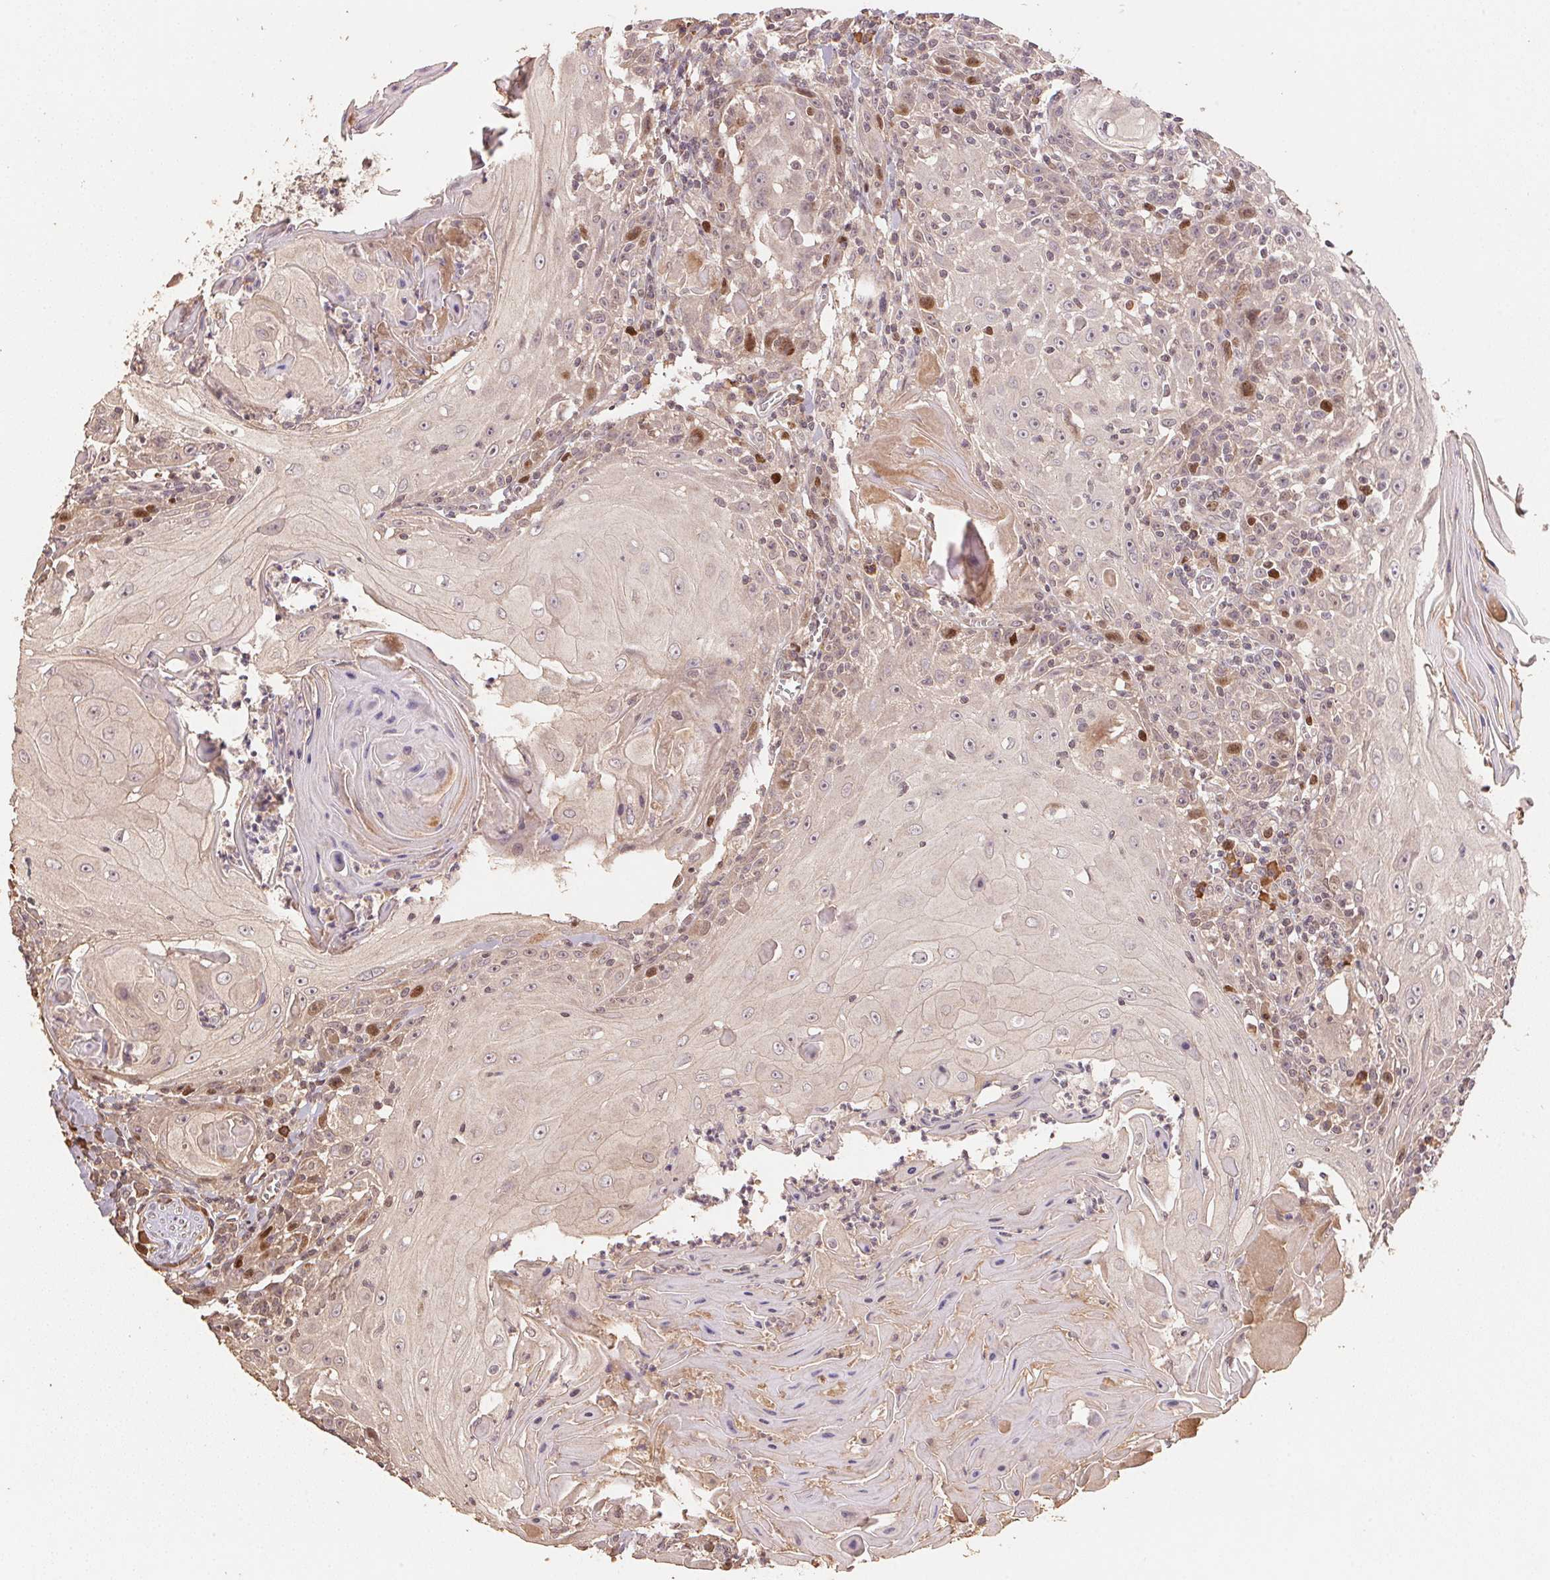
{"staining": {"intensity": "strong", "quantity": "<25%", "location": "nuclear"}, "tissue": "head and neck cancer", "cell_type": "Tumor cells", "image_type": "cancer", "snomed": [{"axis": "morphology", "description": "Squamous cell carcinoma, NOS"}, {"axis": "topography", "description": "Head-Neck"}], "caption": "The micrograph reveals staining of head and neck cancer, revealing strong nuclear protein expression (brown color) within tumor cells.", "gene": "CENPF", "patient": {"sex": "male", "age": 52}}